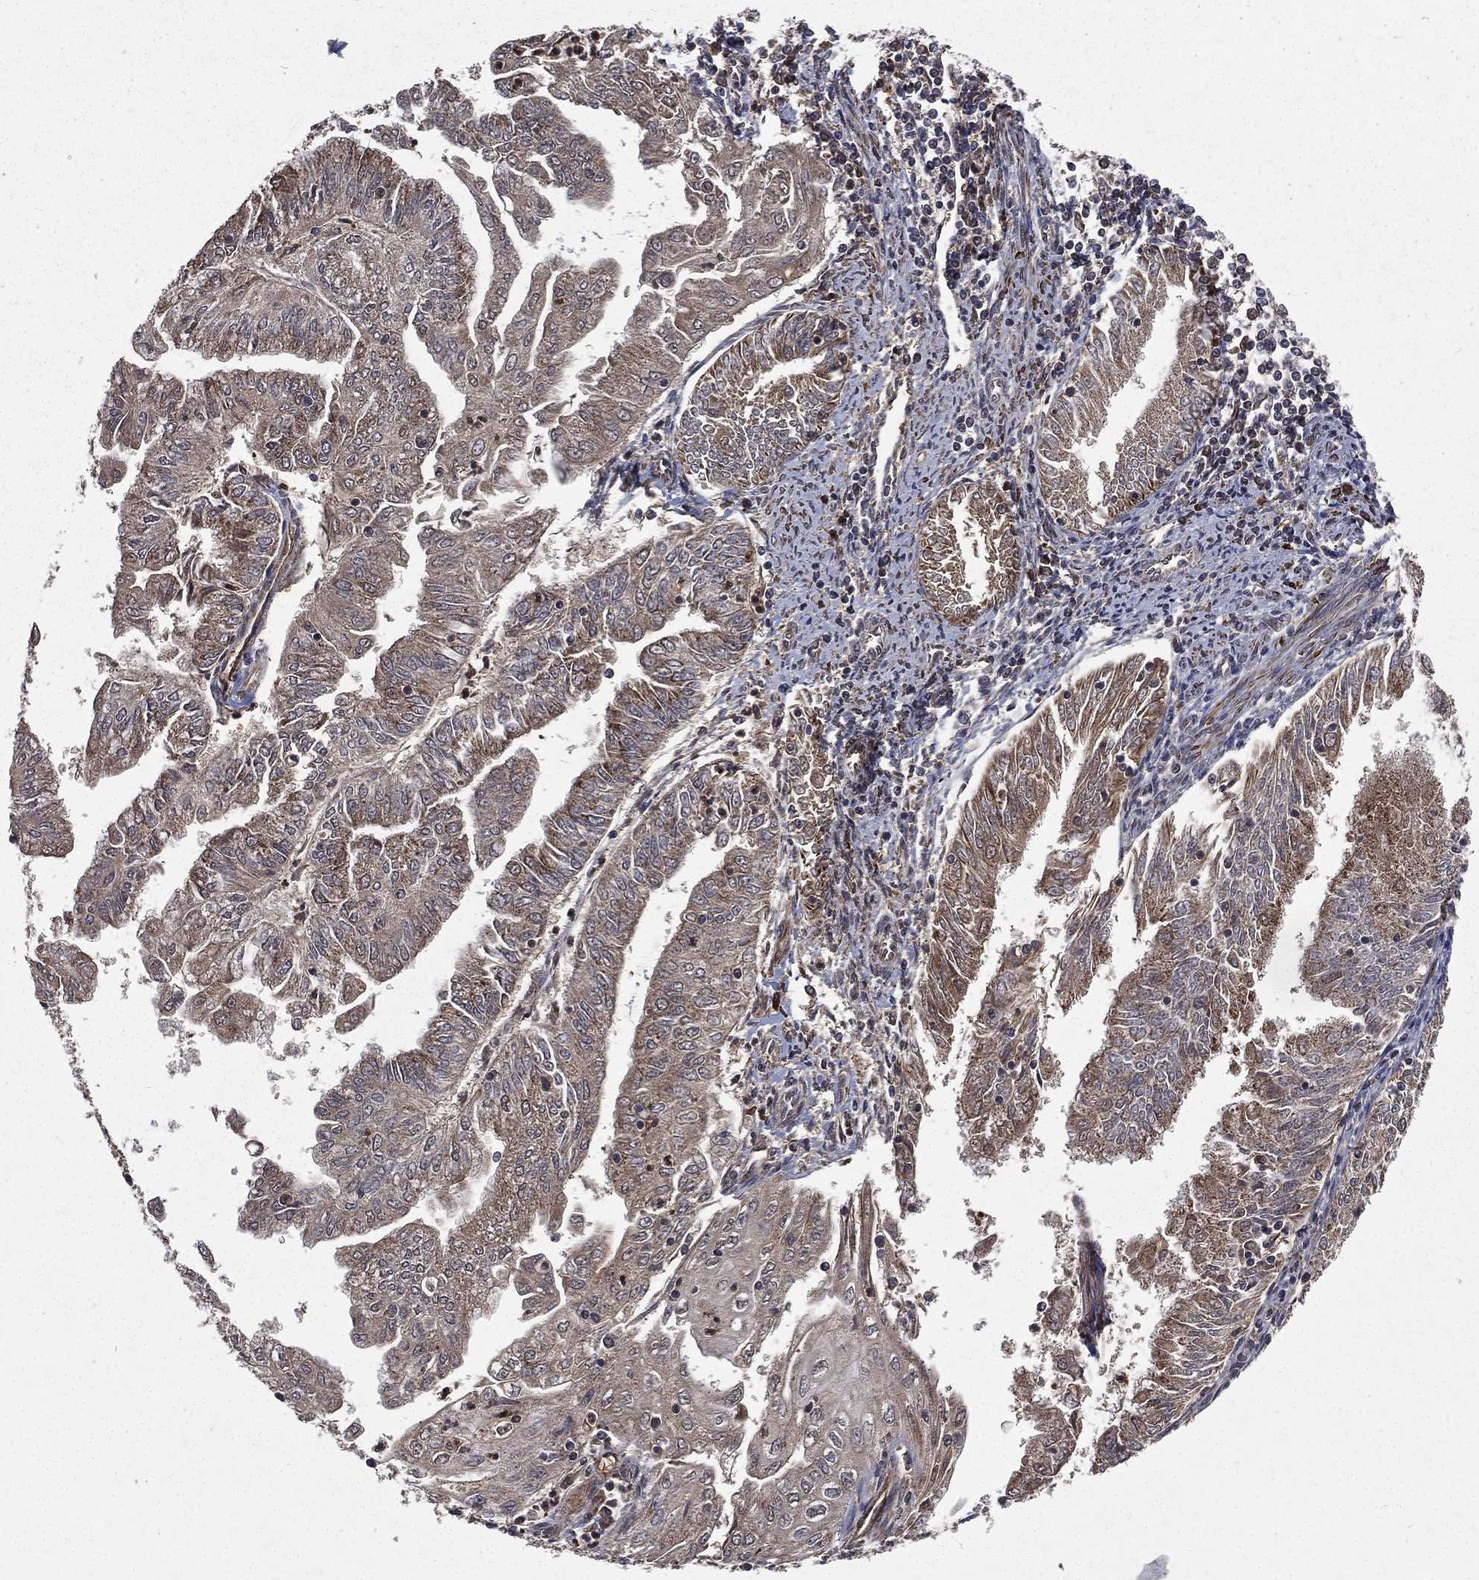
{"staining": {"intensity": "moderate", "quantity": "<25%", "location": "cytoplasmic/membranous"}, "tissue": "endometrial cancer", "cell_type": "Tumor cells", "image_type": "cancer", "snomed": [{"axis": "morphology", "description": "Adenocarcinoma, NOS"}, {"axis": "topography", "description": "Endometrium"}], "caption": "Endometrial cancer (adenocarcinoma) stained with DAB immunohistochemistry (IHC) demonstrates low levels of moderate cytoplasmic/membranous positivity in approximately <25% of tumor cells.", "gene": "LENG8", "patient": {"sex": "female", "age": 56}}